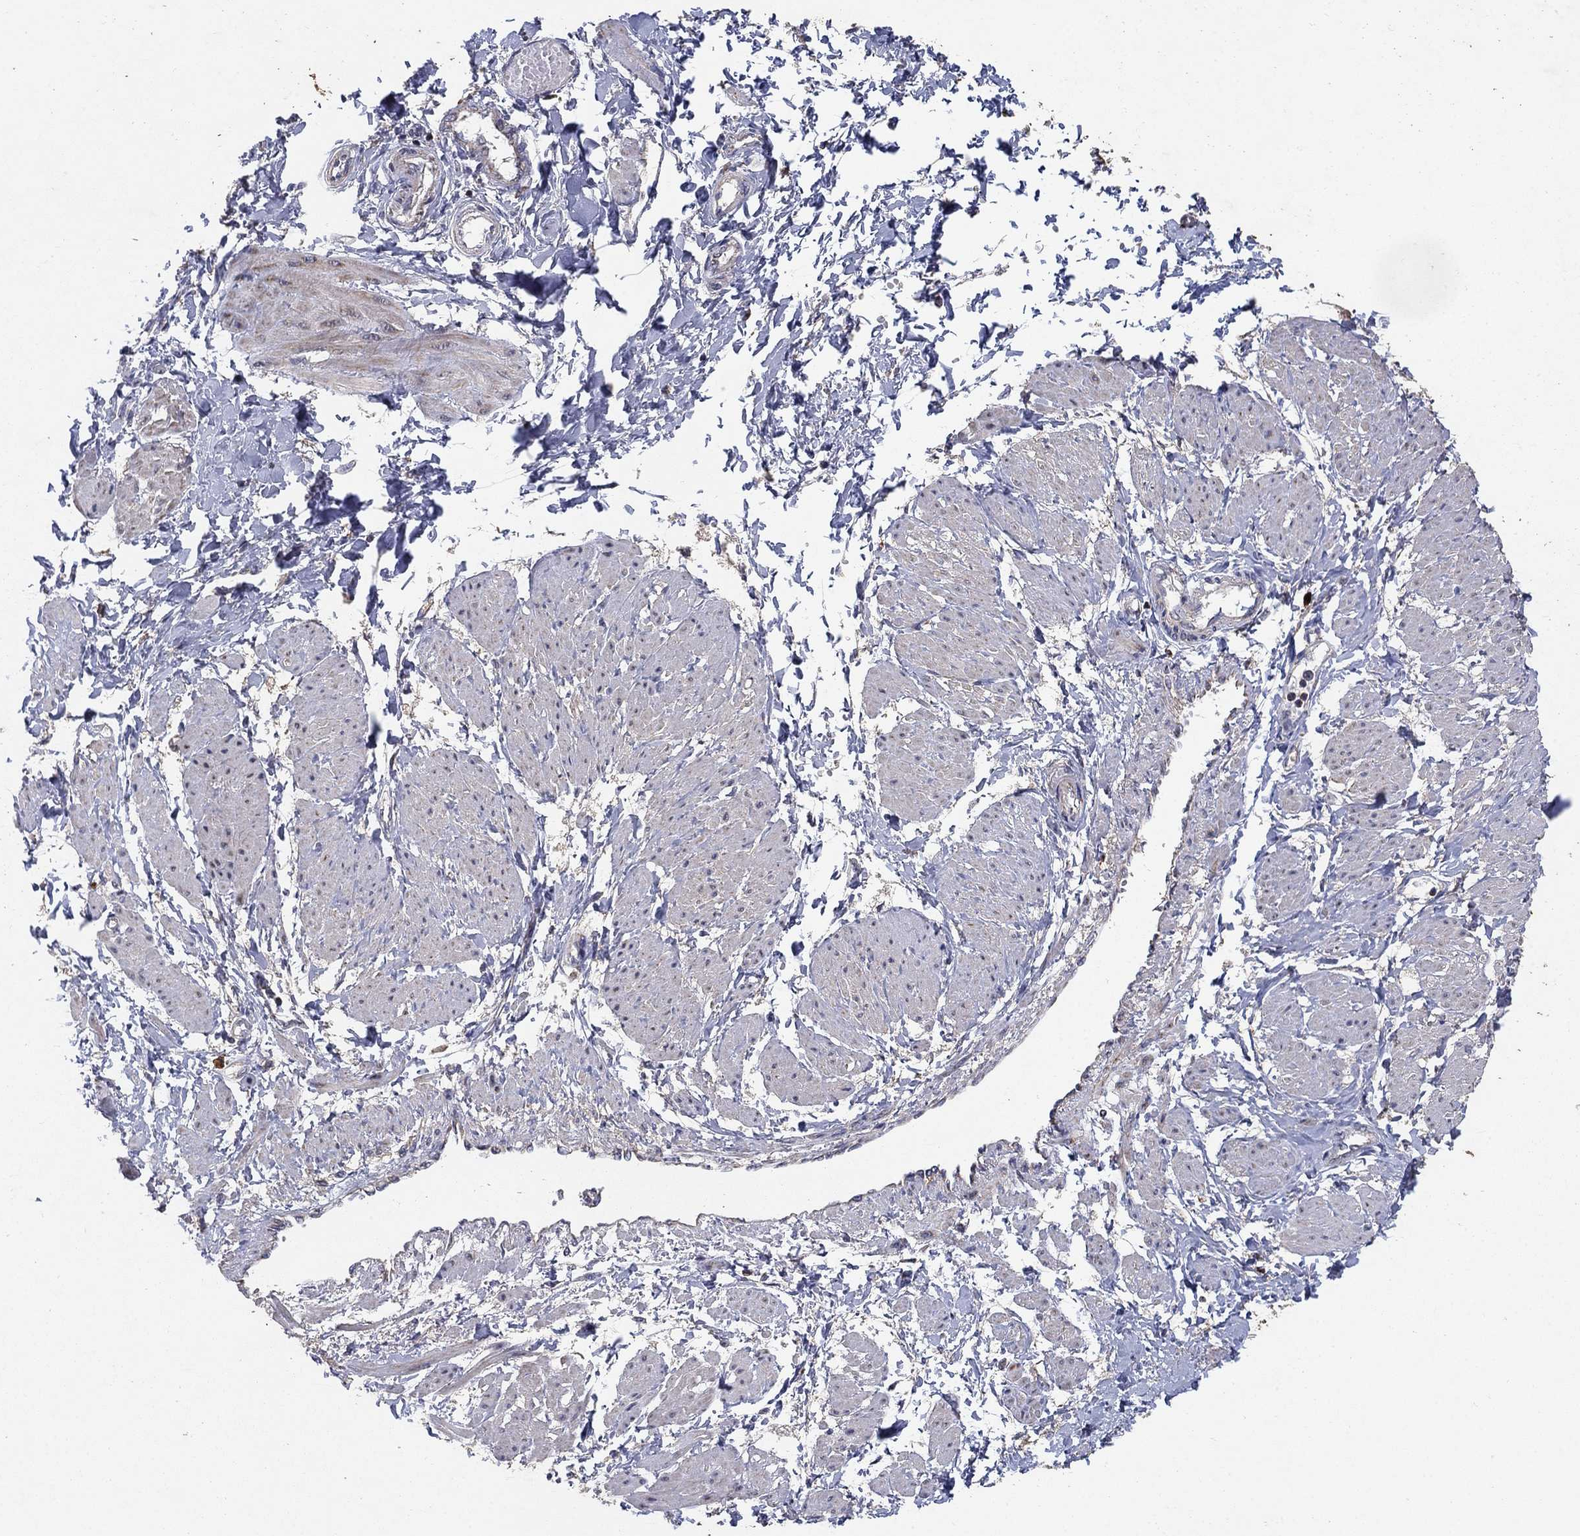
{"staining": {"intensity": "weak", "quantity": "<25%", "location": "cytoplasmic/membranous"}, "tissue": "smooth muscle", "cell_type": "Smooth muscle cells", "image_type": "normal", "snomed": [{"axis": "morphology", "description": "Normal tissue, NOS"}, {"axis": "topography", "description": "Smooth muscle"}, {"axis": "topography", "description": "Uterus"}], "caption": "Immunohistochemistry (IHC) photomicrograph of benign human smooth muscle stained for a protein (brown), which reveals no staining in smooth muscle cells.", "gene": "GPSM1", "patient": {"sex": "female", "age": 39}}